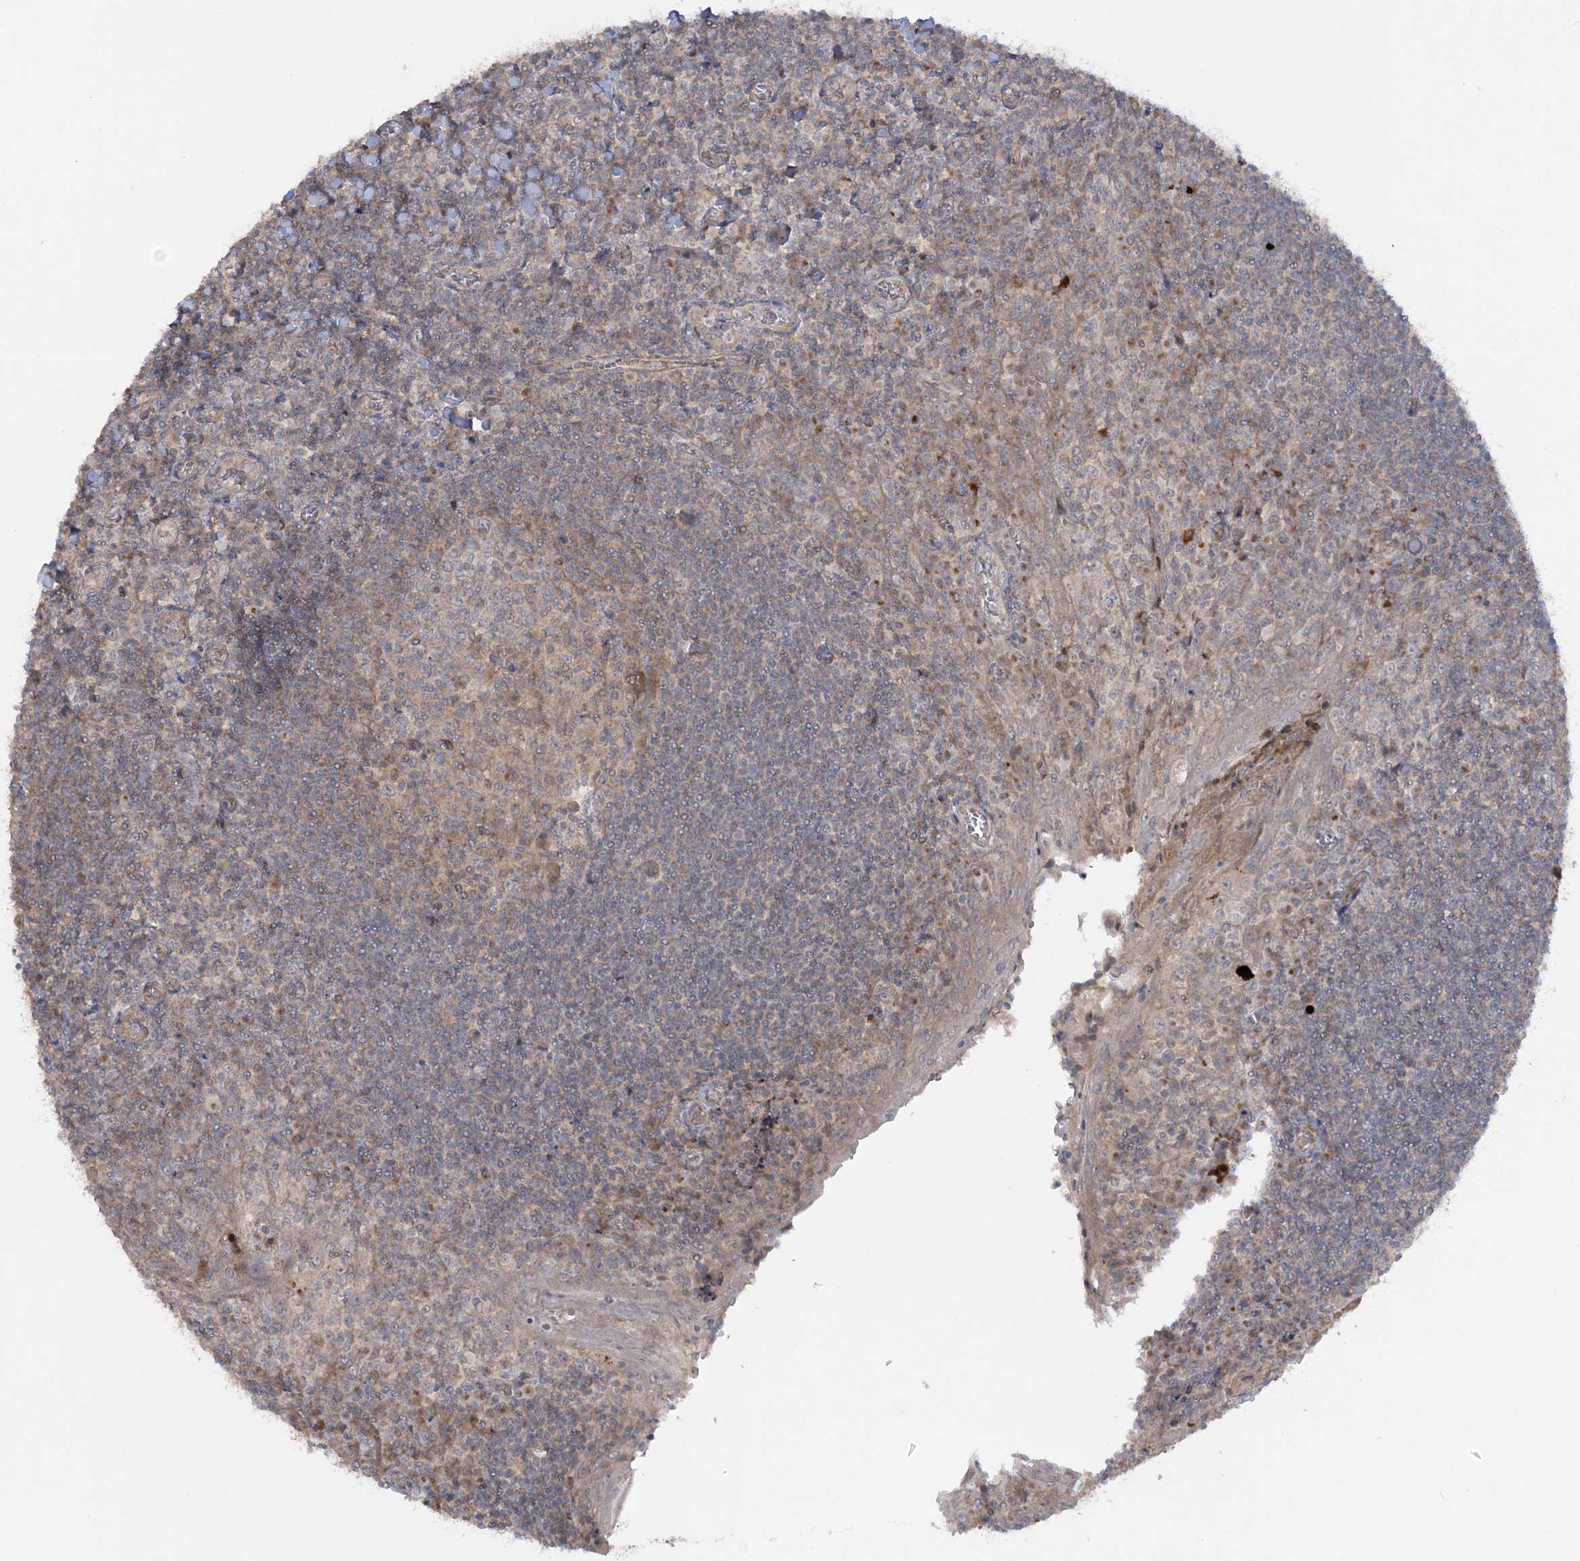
{"staining": {"intensity": "weak", "quantity": "25%-75%", "location": "cytoplasmic/membranous"}, "tissue": "tonsil", "cell_type": "Germinal center cells", "image_type": "normal", "snomed": [{"axis": "morphology", "description": "Normal tissue, NOS"}, {"axis": "topography", "description": "Tonsil"}], "caption": "A histopathology image of tonsil stained for a protein exhibits weak cytoplasmic/membranous brown staining in germinal center cells.", "gene": "MOCS2", "patient": {"sex": "male", "age": 27}}